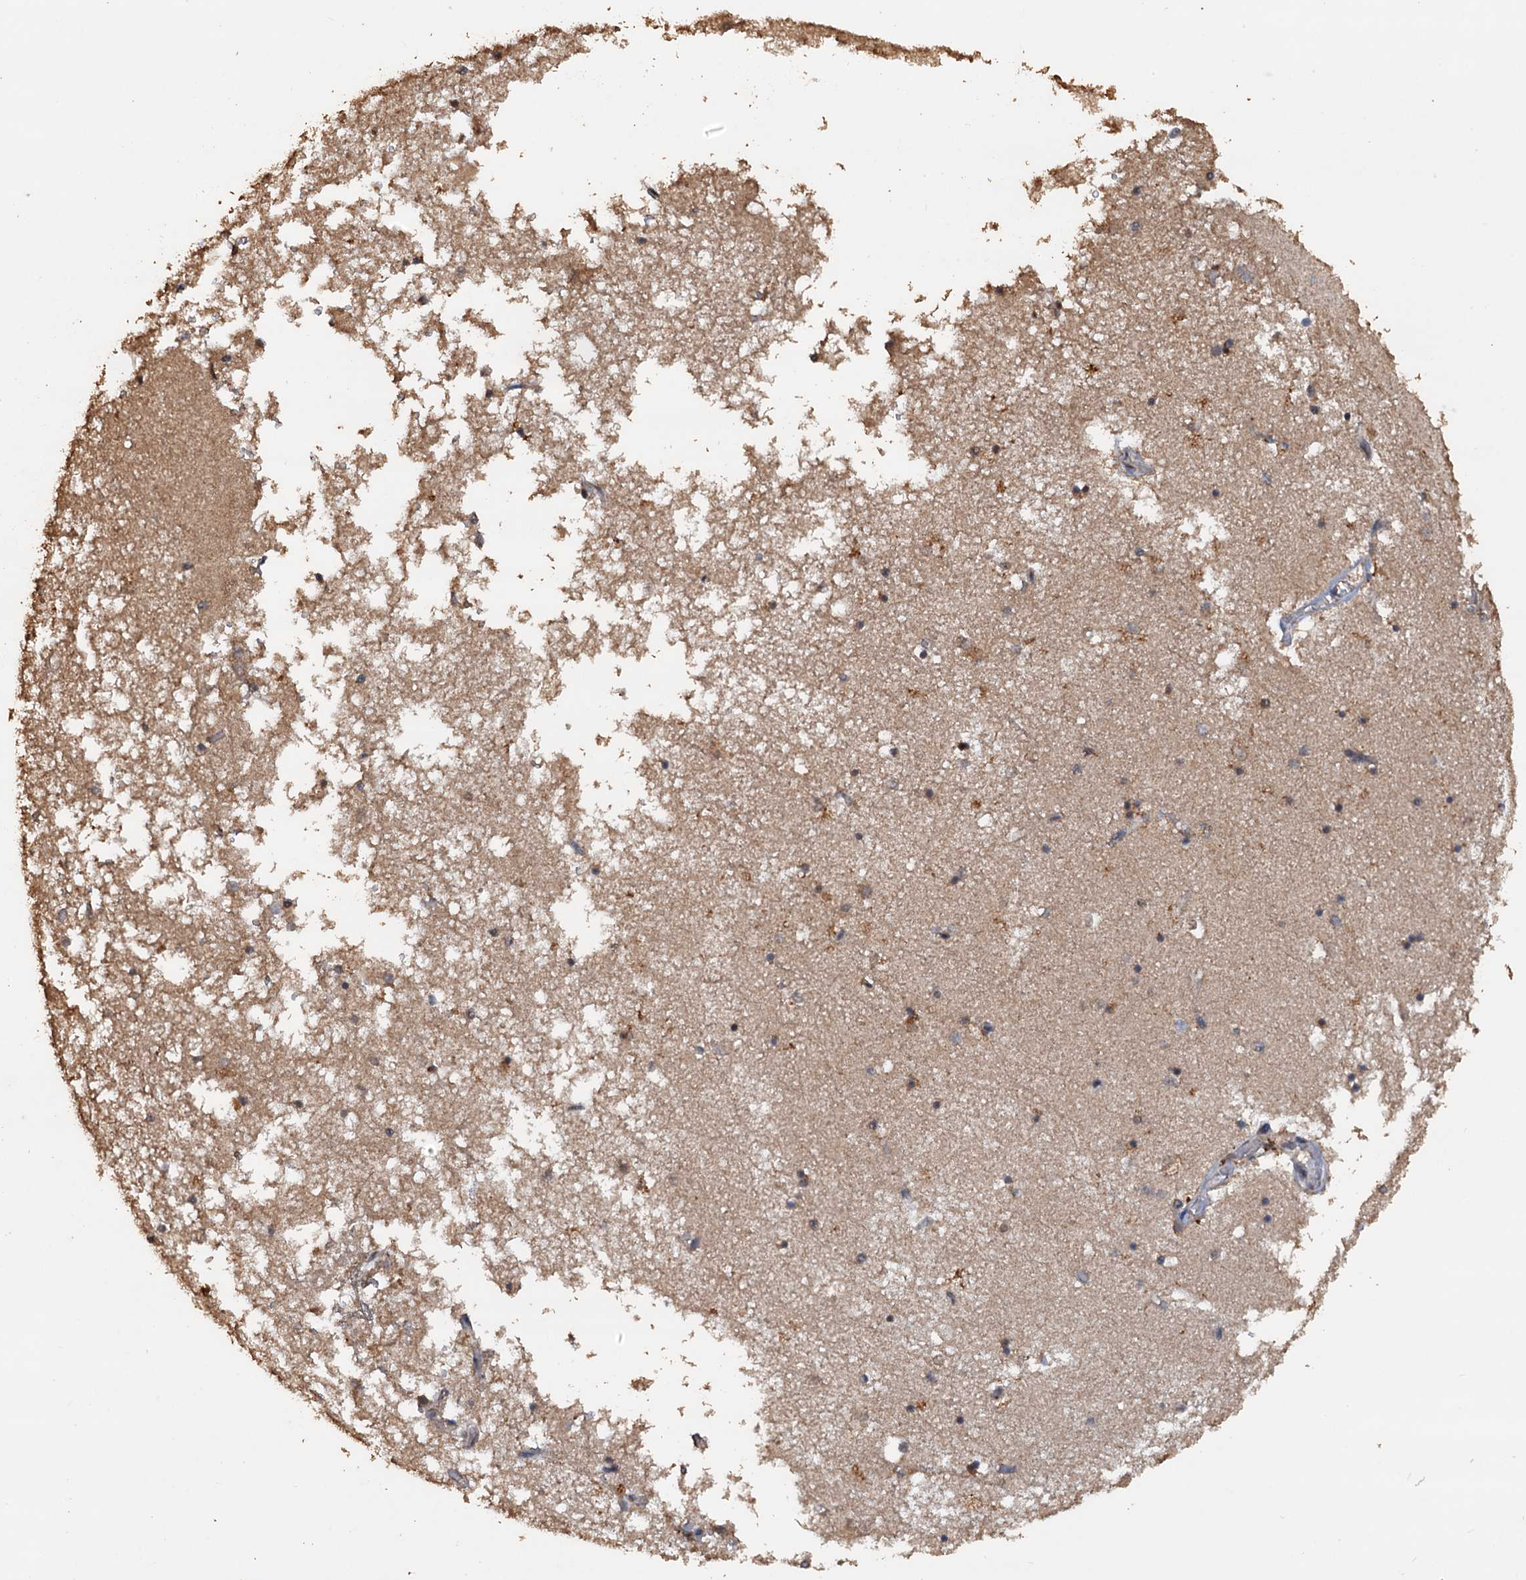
{"staining": {"intensity": "moderate", "quantity": "<25%", "location": "cytoplasmic/membranous"}, "tissue": "hippocampus", "cell_type": "Glial cells", "image_type": "normal", "snomed": [{"axis": "morphology", "description": "Normal tissue, NOS"}, {"axis": "topography", "description": "Hippocampus"}], "caption": "This is a micrograph of immunohistochemistry (IHC) staining of normal hippocampus, which shows moderate positivity in the cytoplasmic/membranous of glial cells.", "gene": "PSMD9", "patient": {"sex": "male", "age": 70}}